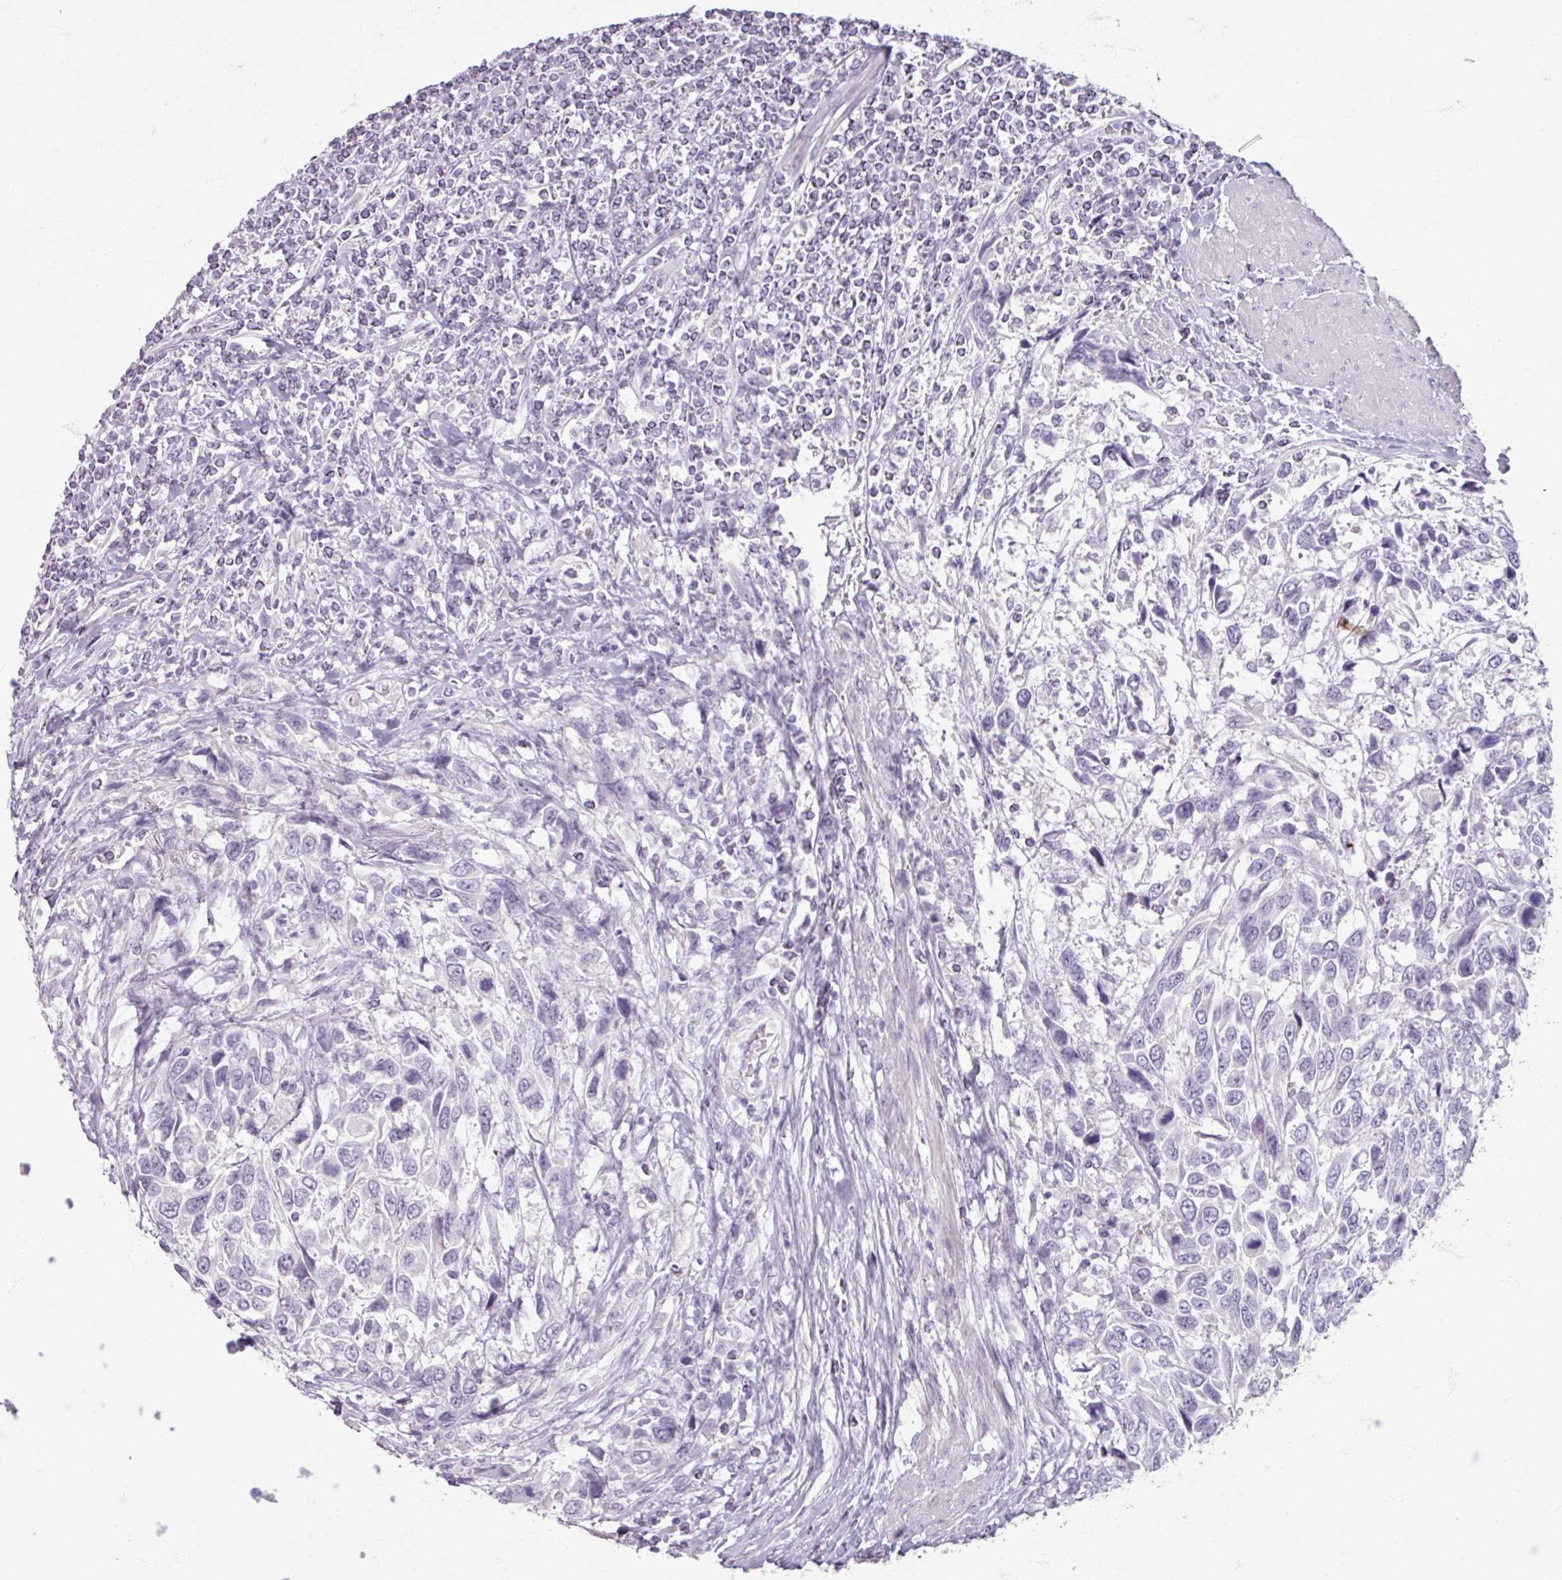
{"staining": {"intensity": "negative", "quantity": "none", "location": "none"}, "tissue": "urothelial cancer", "cell_type": "Tumor cells", "image_type": "cancer", "snomed": [{"axis": "morphology", "description": "Urothelial carcinoma, High grade"}, {"axis": "topography", "description": "Urinary bladder"}], "caption": "Immunohistochemistry photomicrograph of human urothelial cancer stained for a protein (brown), which demonstrates no positivity in tumor cells.", "gene": "TG", "patient": {"sex": "female", "age": 70}}